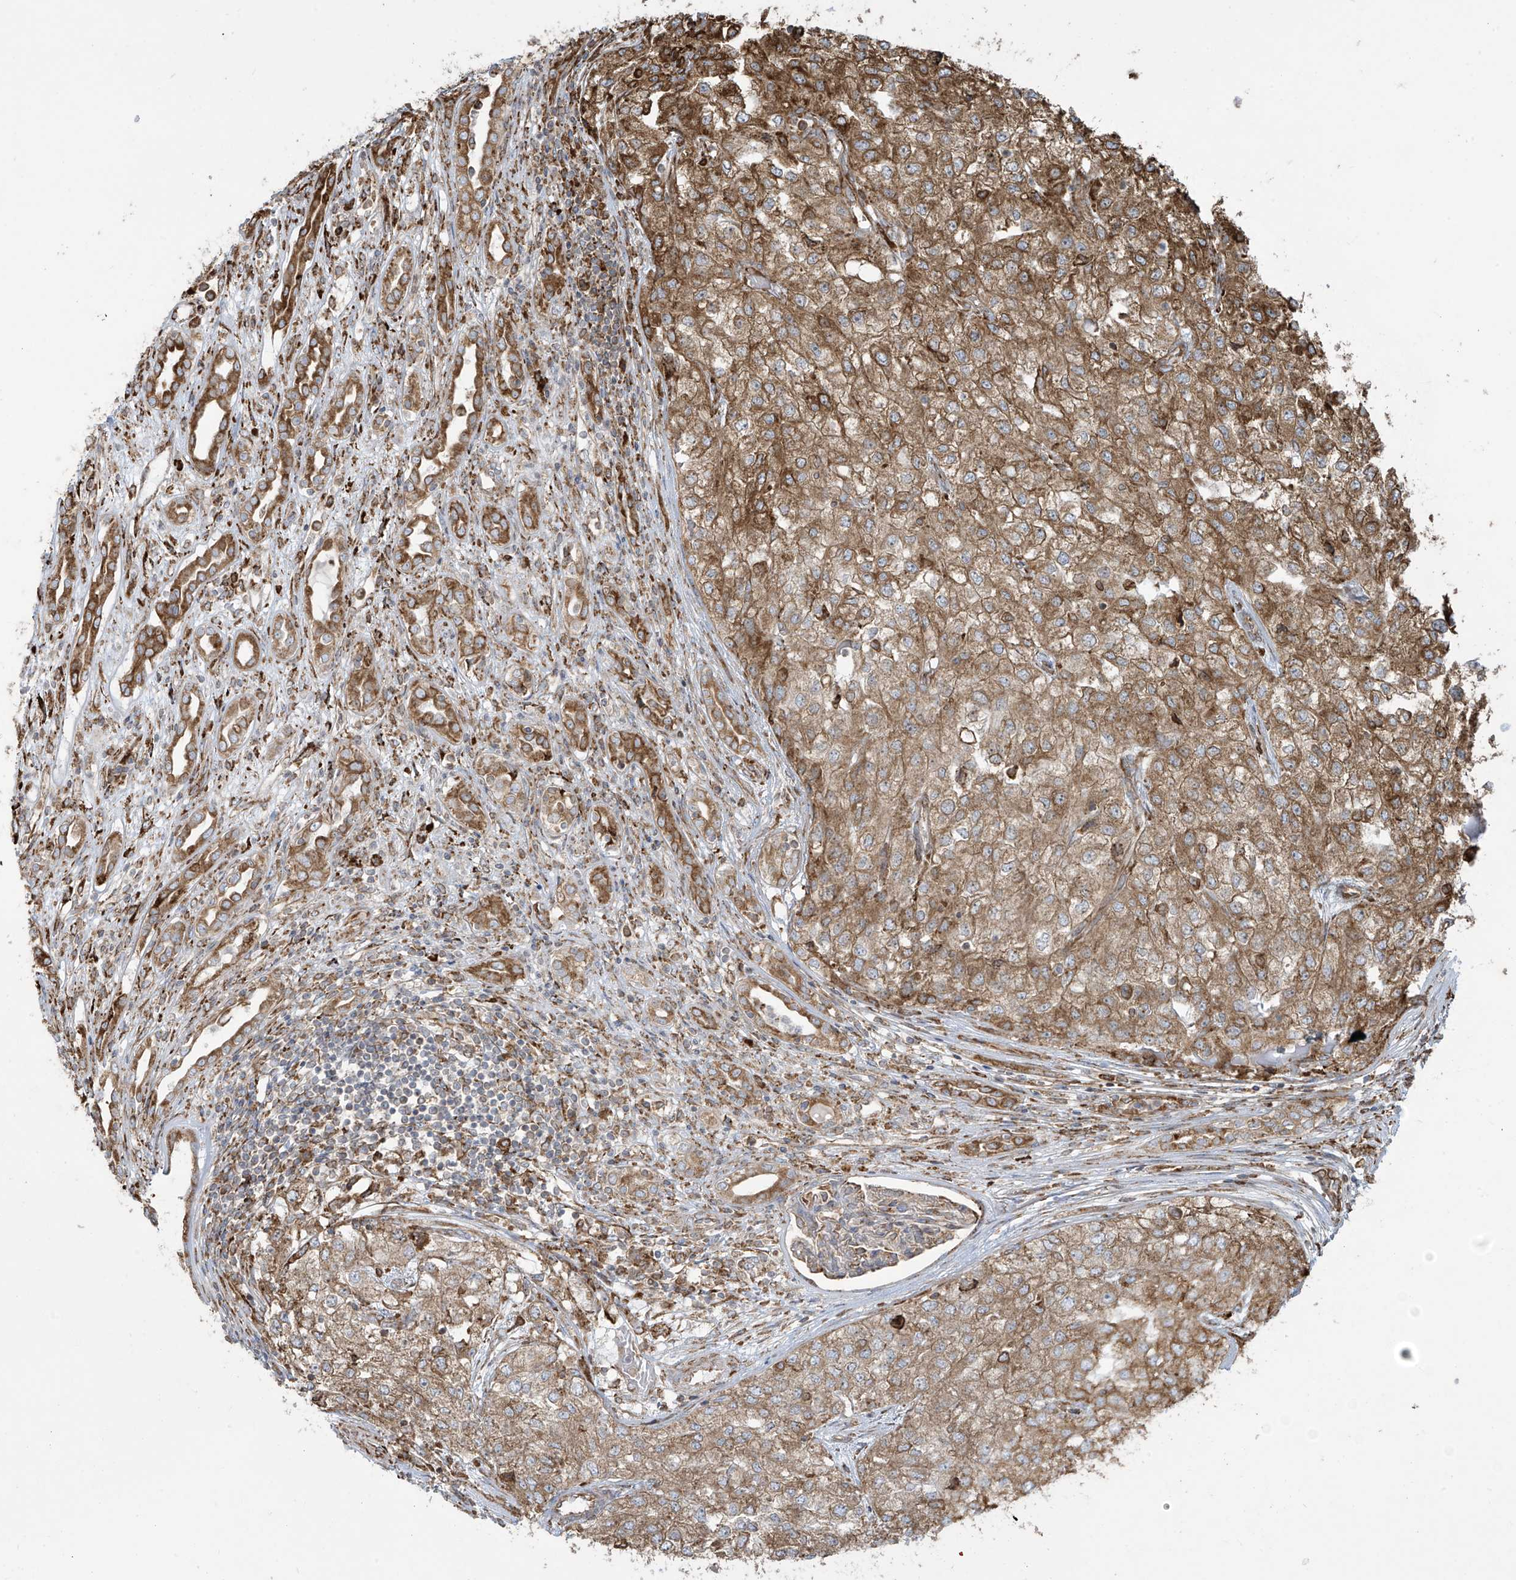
{"staining": {"intensity": "moderate", "quantity": ">75%", "location": "cytoplasmic/membranous"}, "tissue": "renal cancer", "cell_type": "Tumor cells", "image_type": "cancer", "snomed": [{"axis": "morphology", "description": "Adenocarcinoma, NOS"}, {"axis": "topography", "description": "Kidney"}], "caption": "High-magnification brightfield microscopy of renal cancer (adenocarcinoma) stained with DAB (brown) and counterstained with hematoxylin (blue). tumor cells exhibit moderate cytoplasmic/membranous positivity is identified in approximately>75% of cells.", "gene": "MX1", "patient": {"sex": "female", "age": 54}}